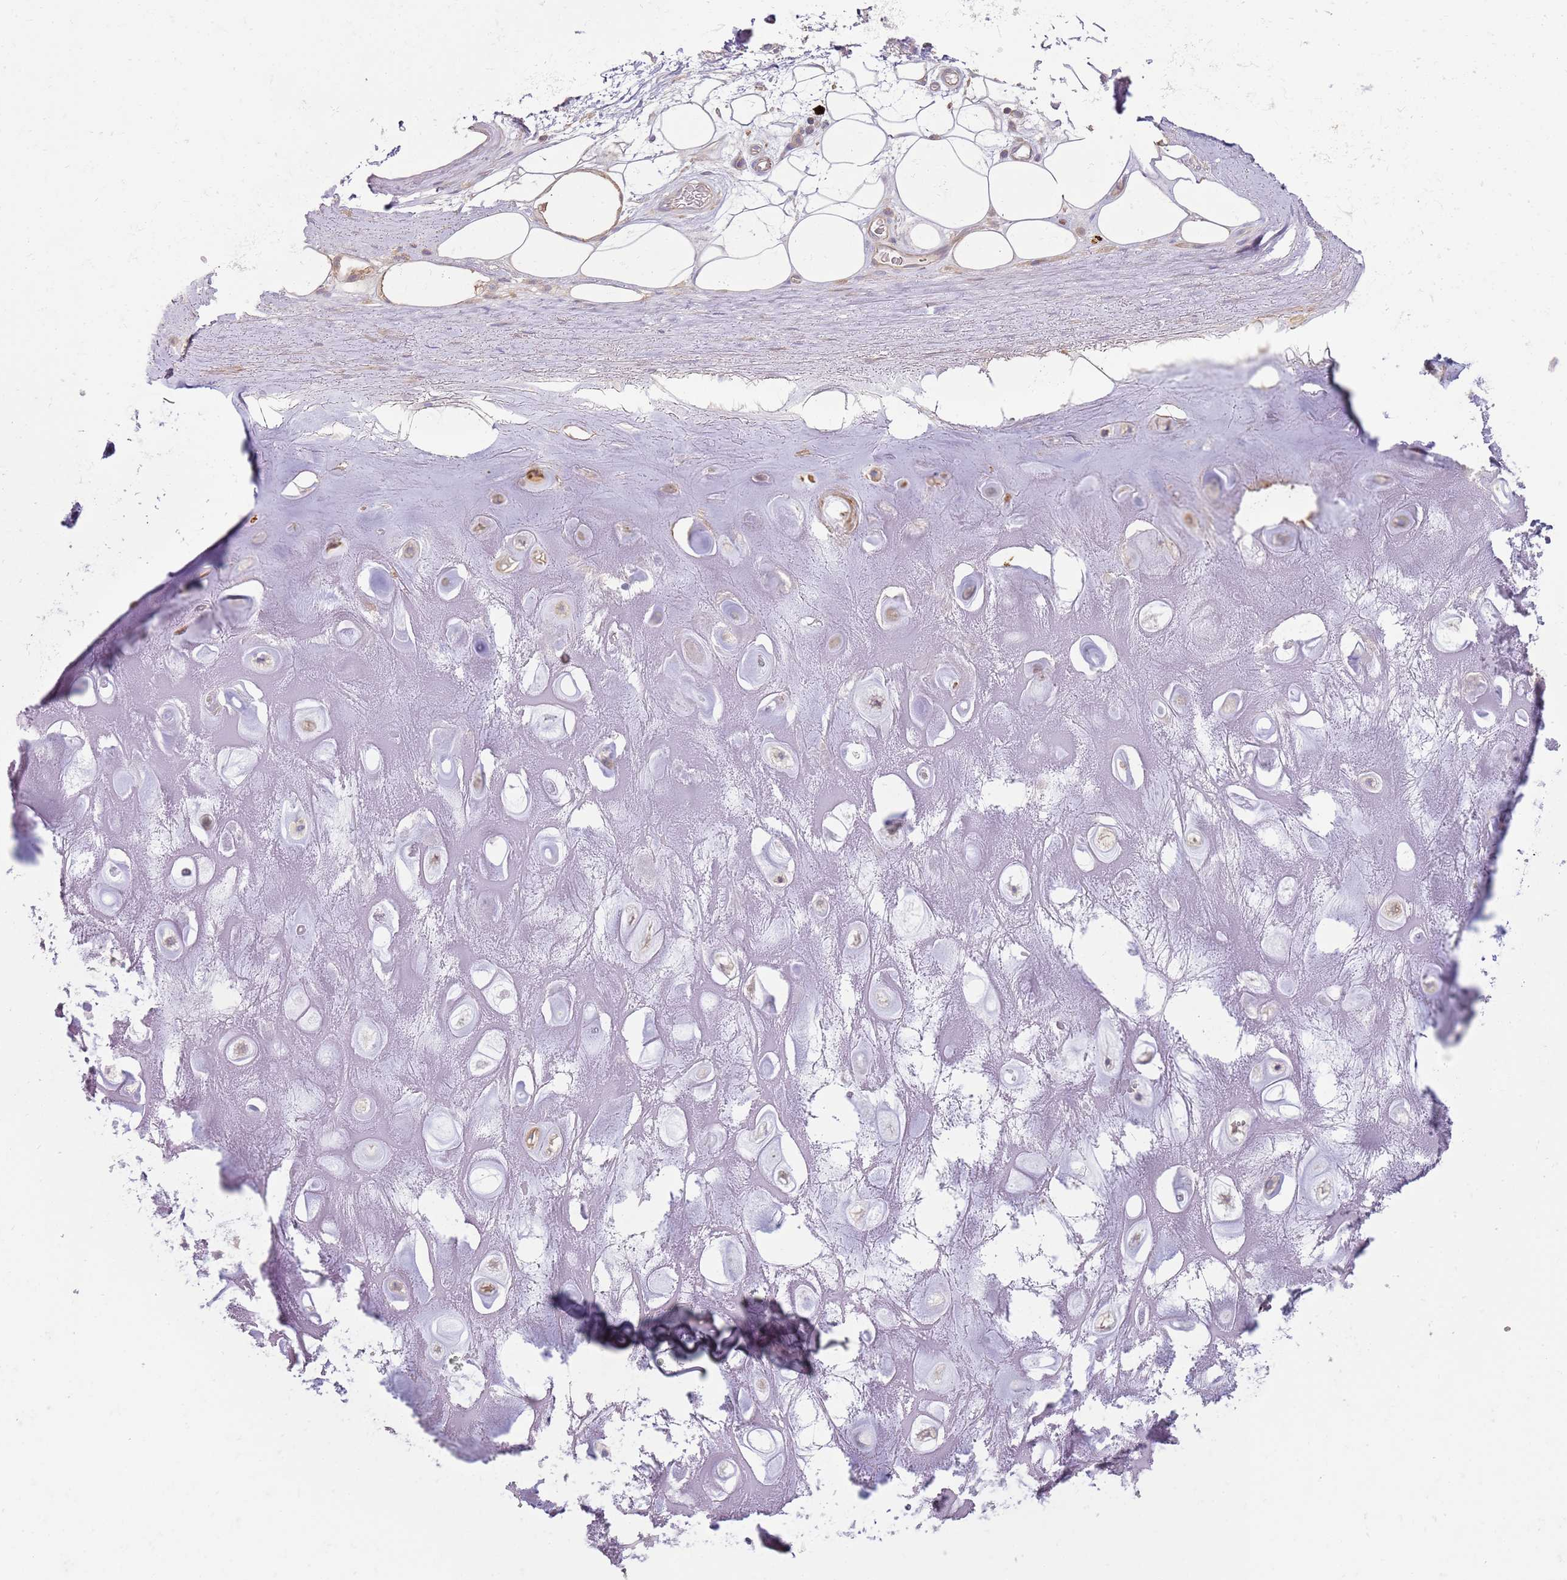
{"staining": {"intensity": "negative", "quantity": "none", "location": "none"}, "tissue": "adipose tissue", "cell_type": "Adipocytes", "image_type": "normal", "snomed": [{"axis": "morphology", "description": "Normal tissue, NOS"}, {"axis": "topography", "description": "Cartilage tissue"}], "caption": "Immunohistochemistry micrograph of benign adipose tissue stained for a protein (brown), which displays no positivity in adipocytes. The staining was performed using DAB (3,3'-diaminobenzidine) to visualize the protein expression in brown, while the nuclei were stained in blue with hematoxylin (Magnification: 20x).", "gene": "FPR1", "patient": {"sex": "male", "age": 81}}